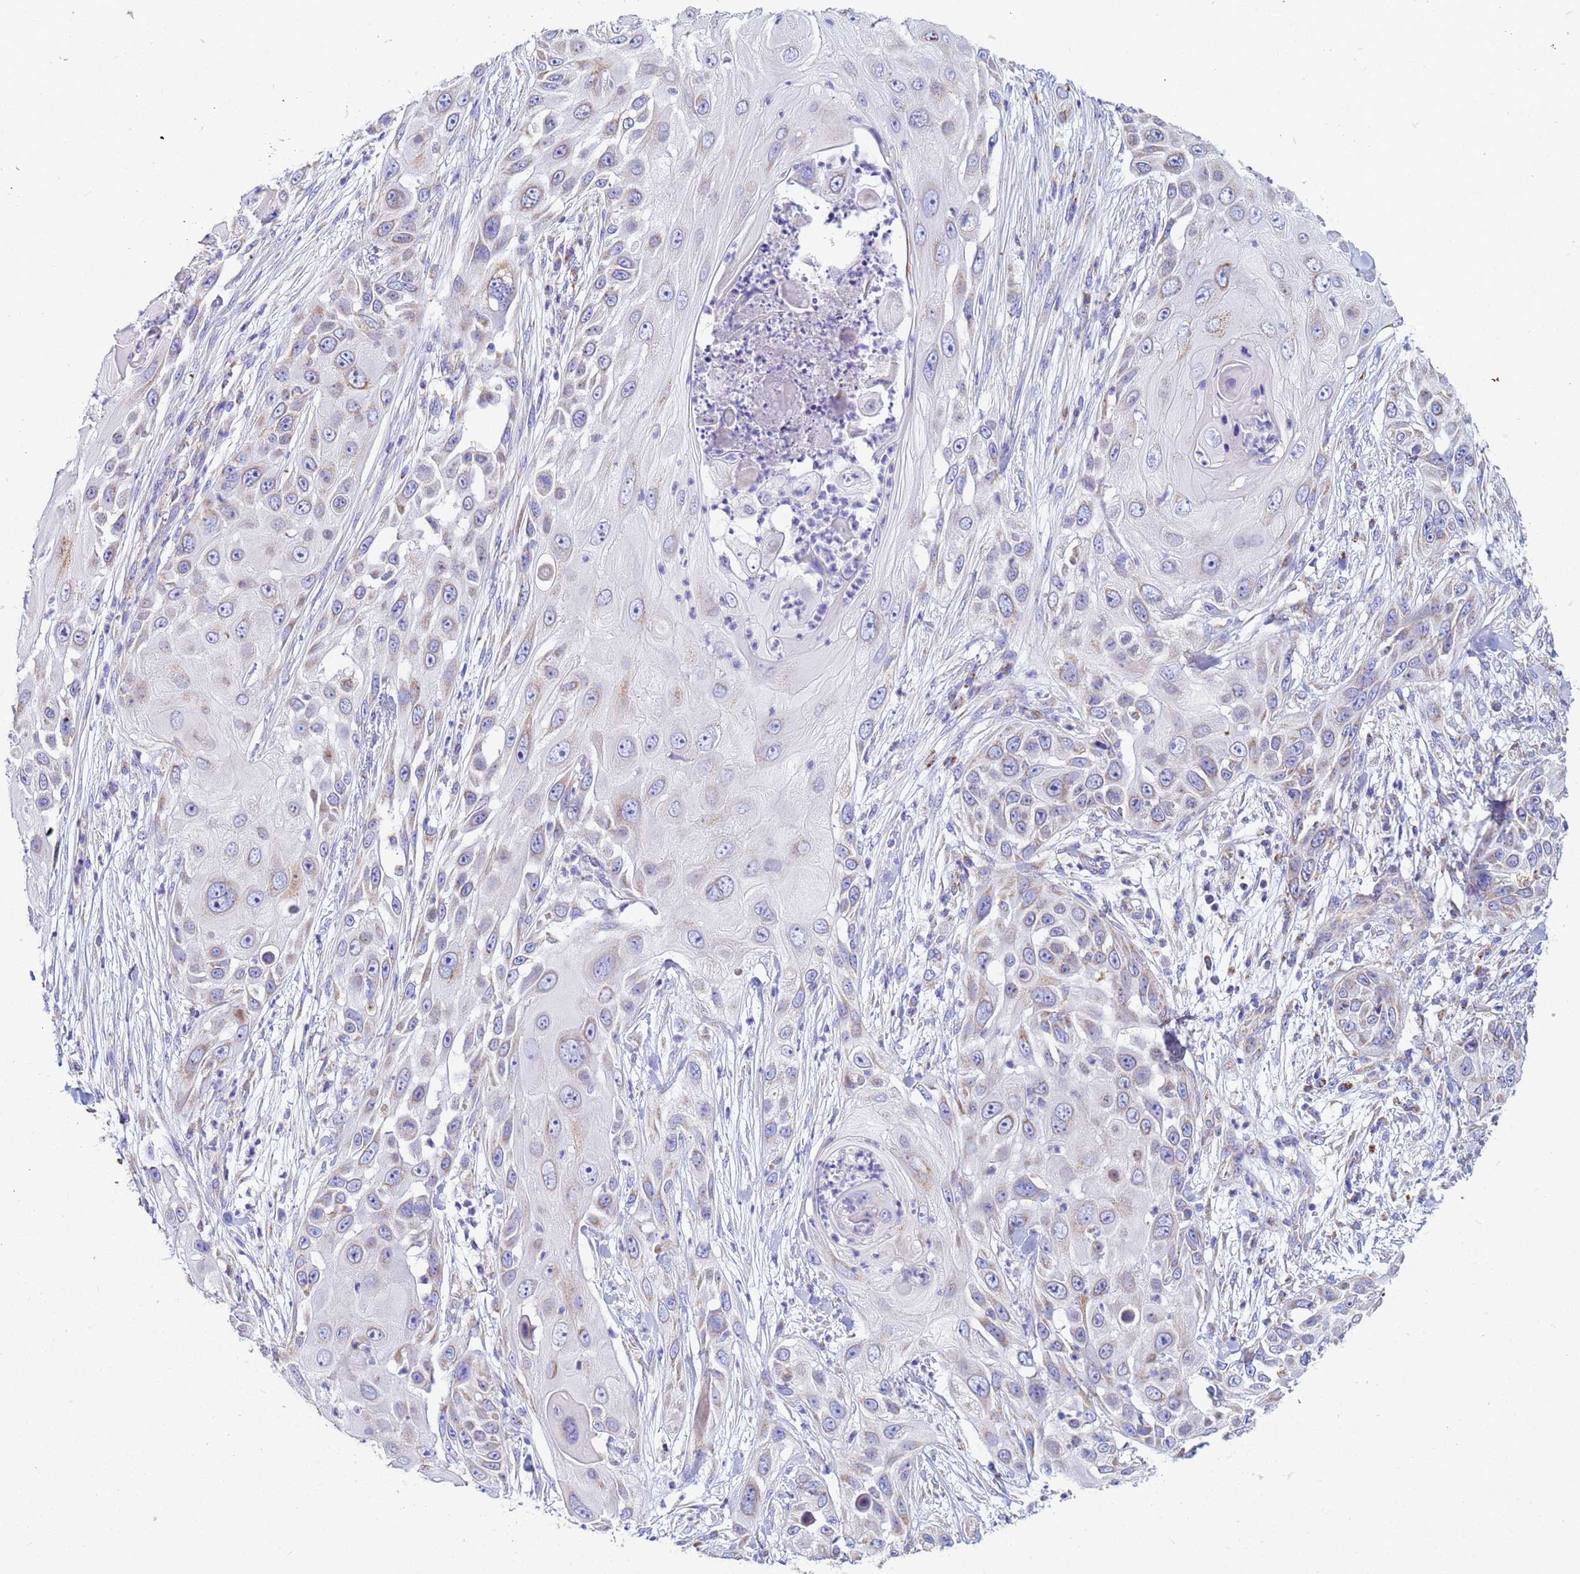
{"staining": {"intensity": "weak", "quantity": "25%-75%", "location": "cytoplasmic/membranous"}, "tissue": "skin cancer", "cell_type": "Tumor cells", "image_type": "cancer", "snomed": [{"axis": "morphology", "description": "Squamous cell carcinoma, NOS"}, {"axis": "topography", "description": "Skin"}], "caption": "Skin squamous cell carcinoma stained with a protein marker exhibits weak staining in tumor cells.", "gene": "UQCRH", "patient": {"sex": "female", "age": 44}}